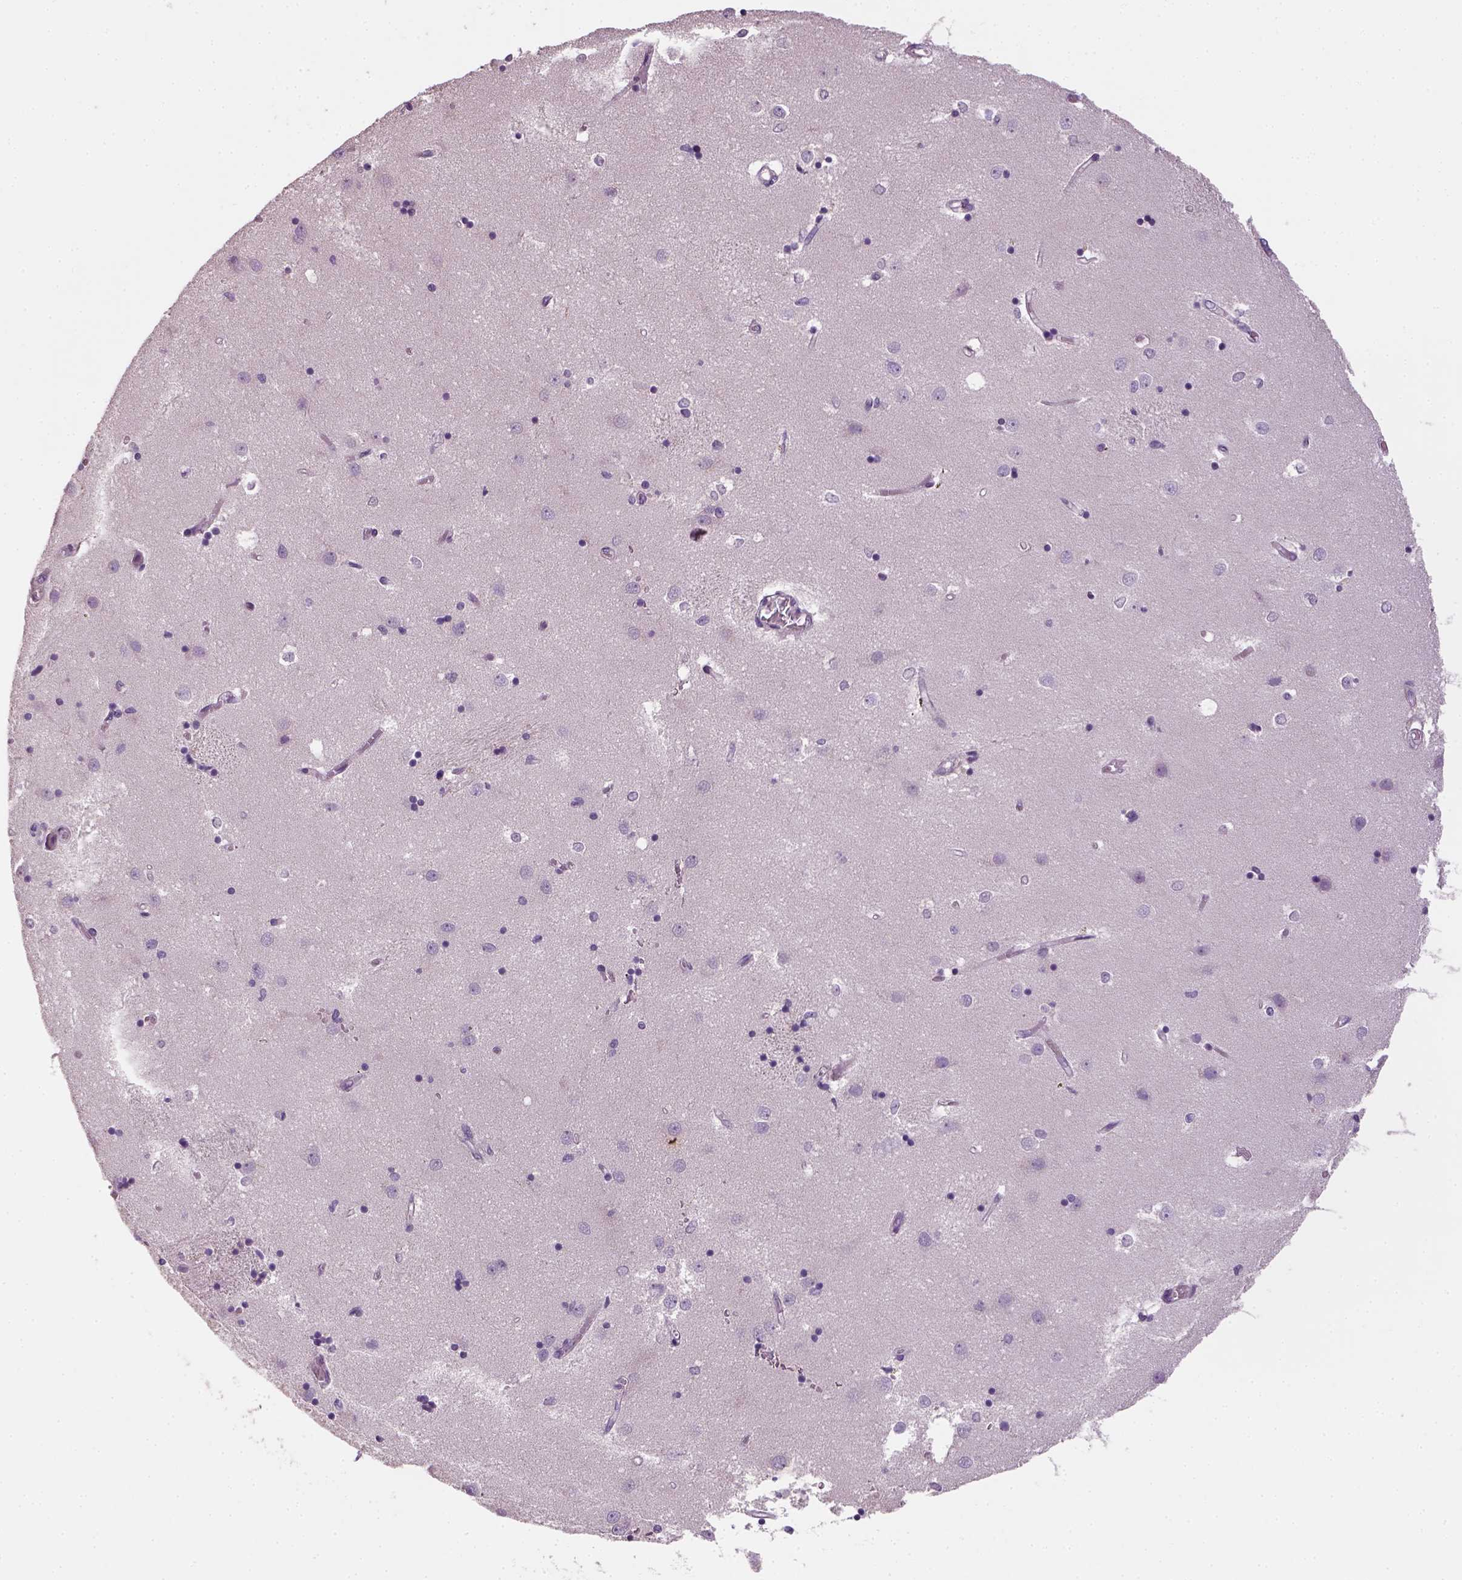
{"staining": {"intensity": "negative", "quantity": "none", "location": "none"}, "tissue": "caudate", "cell_type": "Glial cells", "image_type": "normal", "snomed": [{"axis": "morphology", "description": "Normal tissue, NOS"}, {"axis": "topography", "description": "Lateral ventricle wall"}], "caption": "IHC of unremarkable human caudate reveals no positivity in glial cells.", "gene": "ELOVL3", "patient": {"sex": "male", "age": 54}}